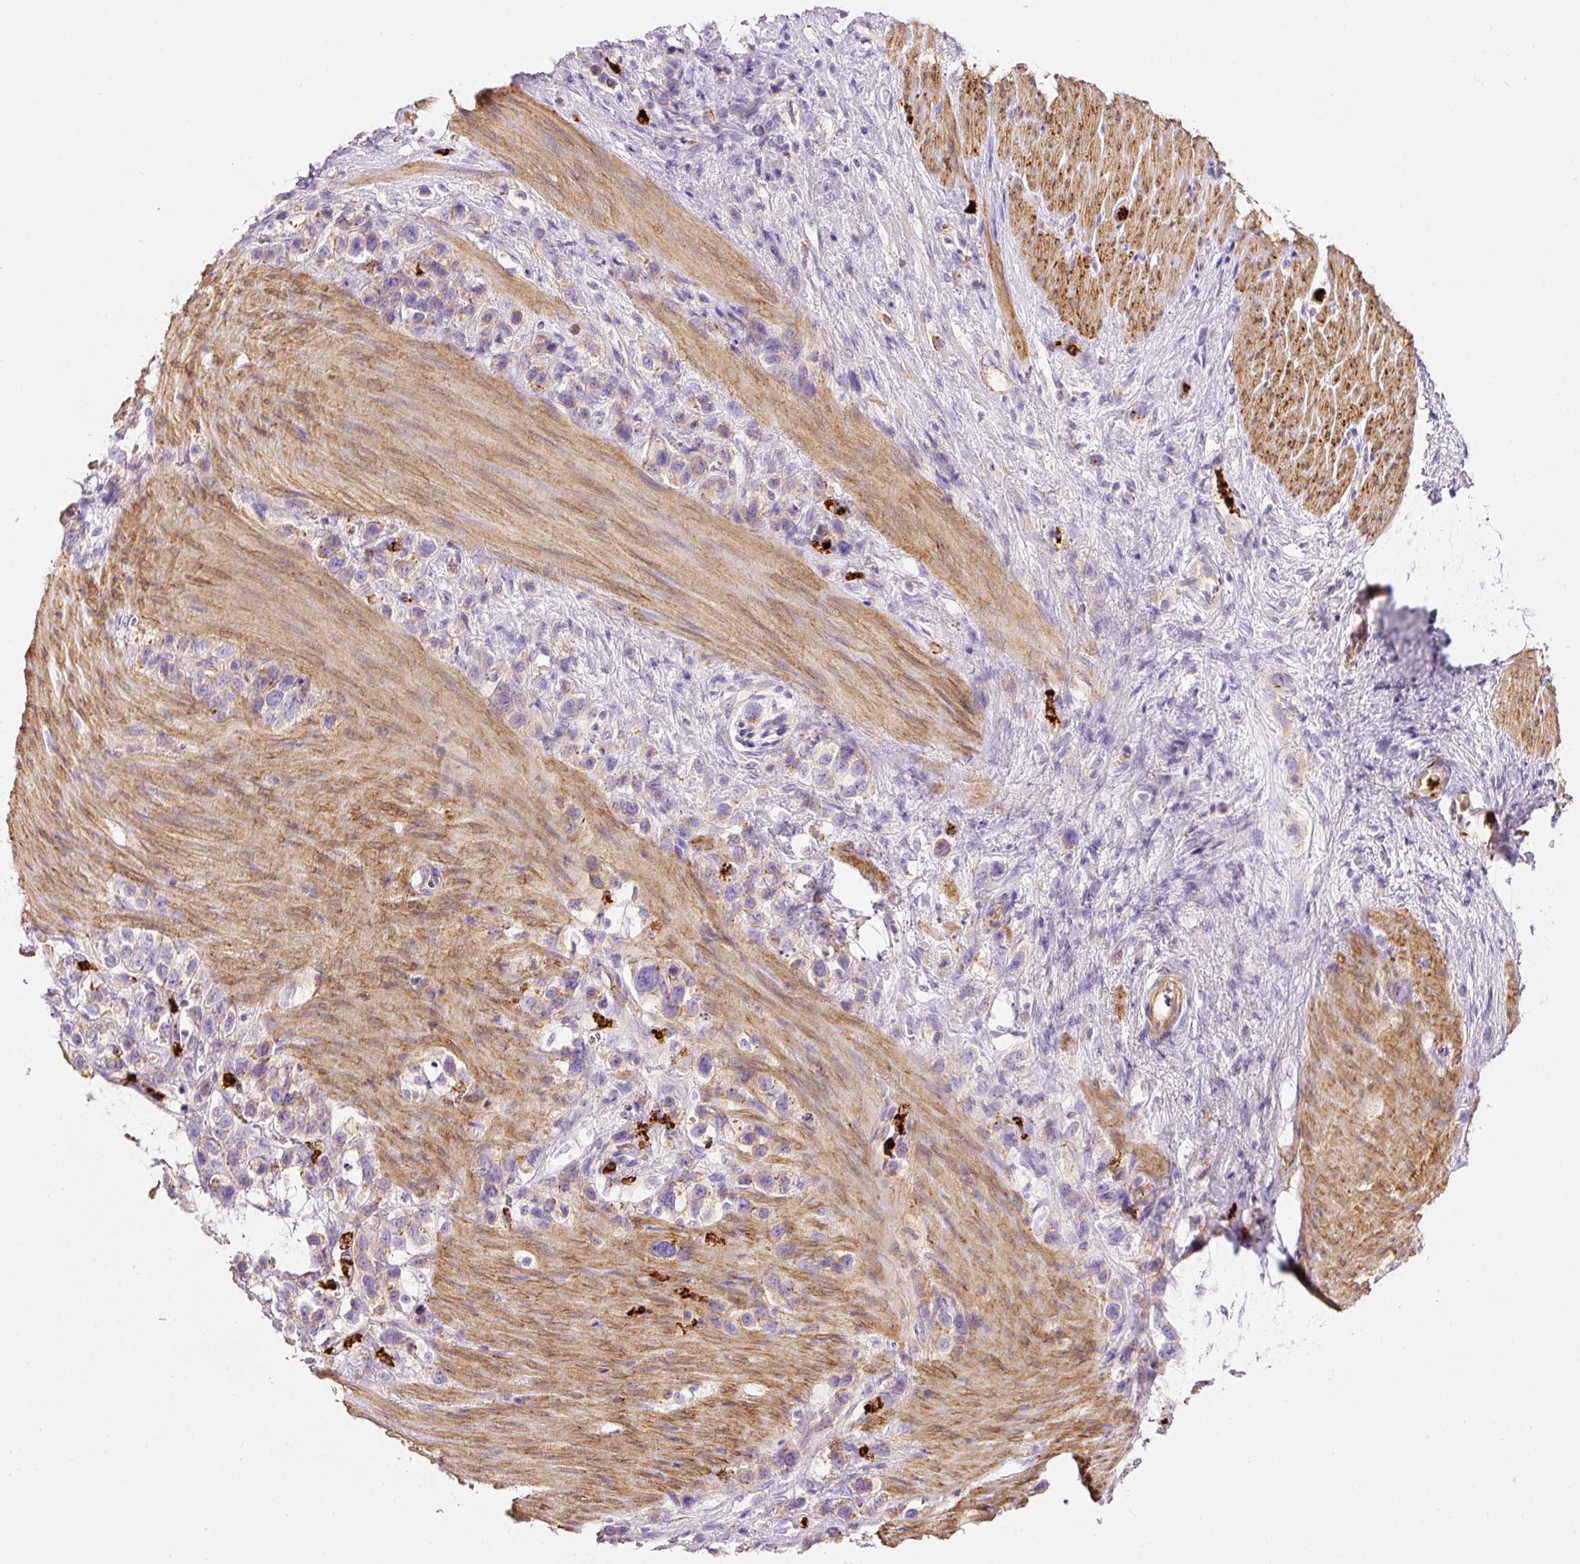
{"staining": {"intensity": "negative", "quantity": "none", "location": "none"}, "tissue": "stomach cancer", "cell_type": "Tumor cells", "image_type": "cancer", "snomed": [{"axis": "morphology", "description": "Adenocarcinoma, NOS"}, {"axis": "topography", "description": "Stomach"}], "caption": "The image displays no staining of tumor cells in stomach adenocarcinoma.", "gene": "MAP3K3", "patient": {"sex": "female", "age": 65}}